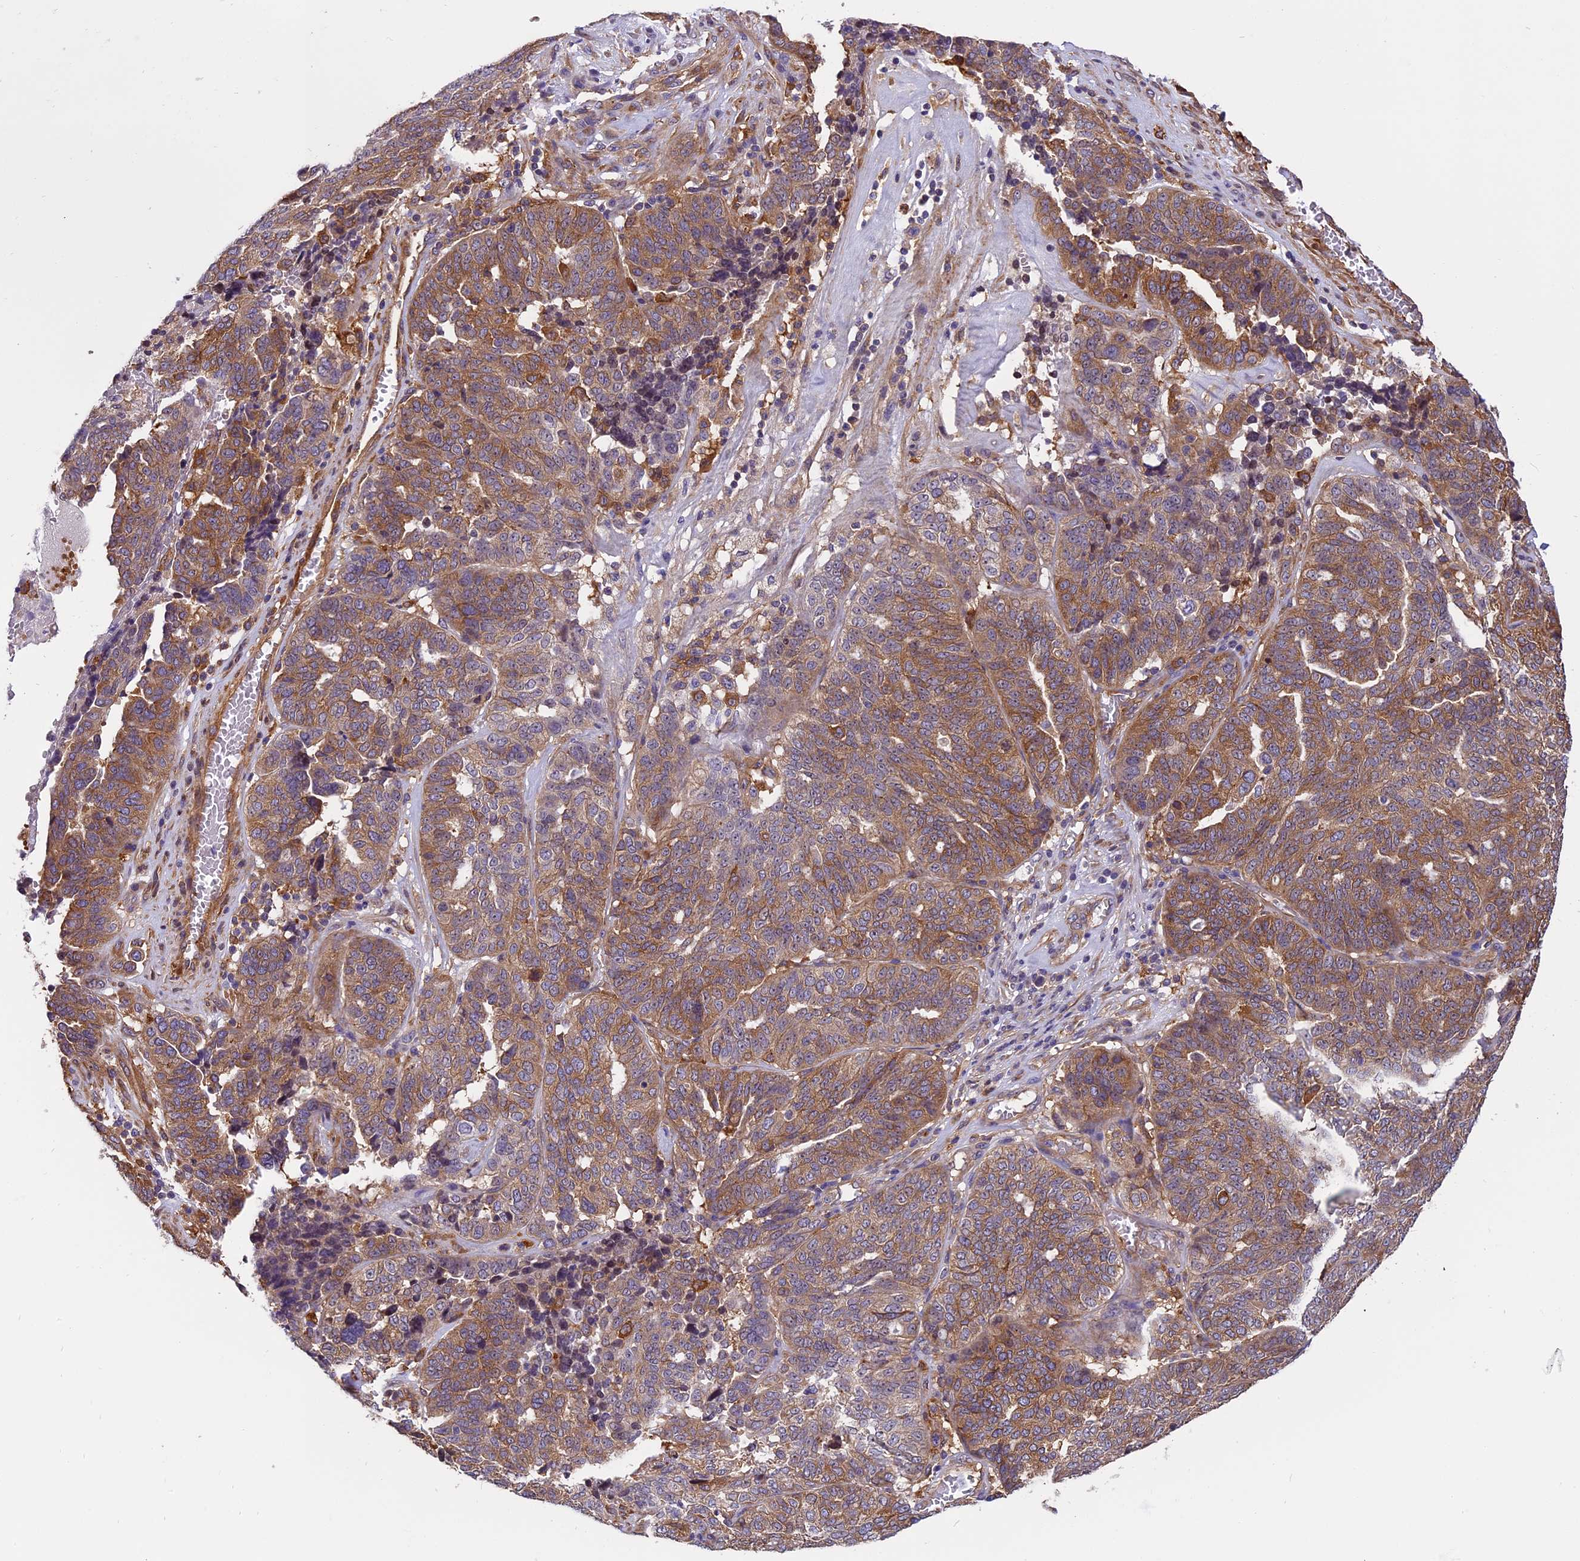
{"staining": {"intensity": "moderate", "quantity": ">75%", "location": "cytoplasmic/membranous"}, "tissue": "ovarian cancer", "cell_type": "Tumor cells", "image_type": "cancer", "snomed": [{"axis": "morphology", "description": "Cystadenocarcinoma, serous, NOS"}, {"axis": "topography", "description": "Ovary"}], "caption": "A photomicrograph showing moderate cytoplasmic/membranous staining in approximately >75% of tumor cells in ovarian serous cystadenocarcinoma, as visualized by brown immunohistochemical staining.", "gene": "EHBP1L1", "patient": {"sex": "female", "age": 59}}